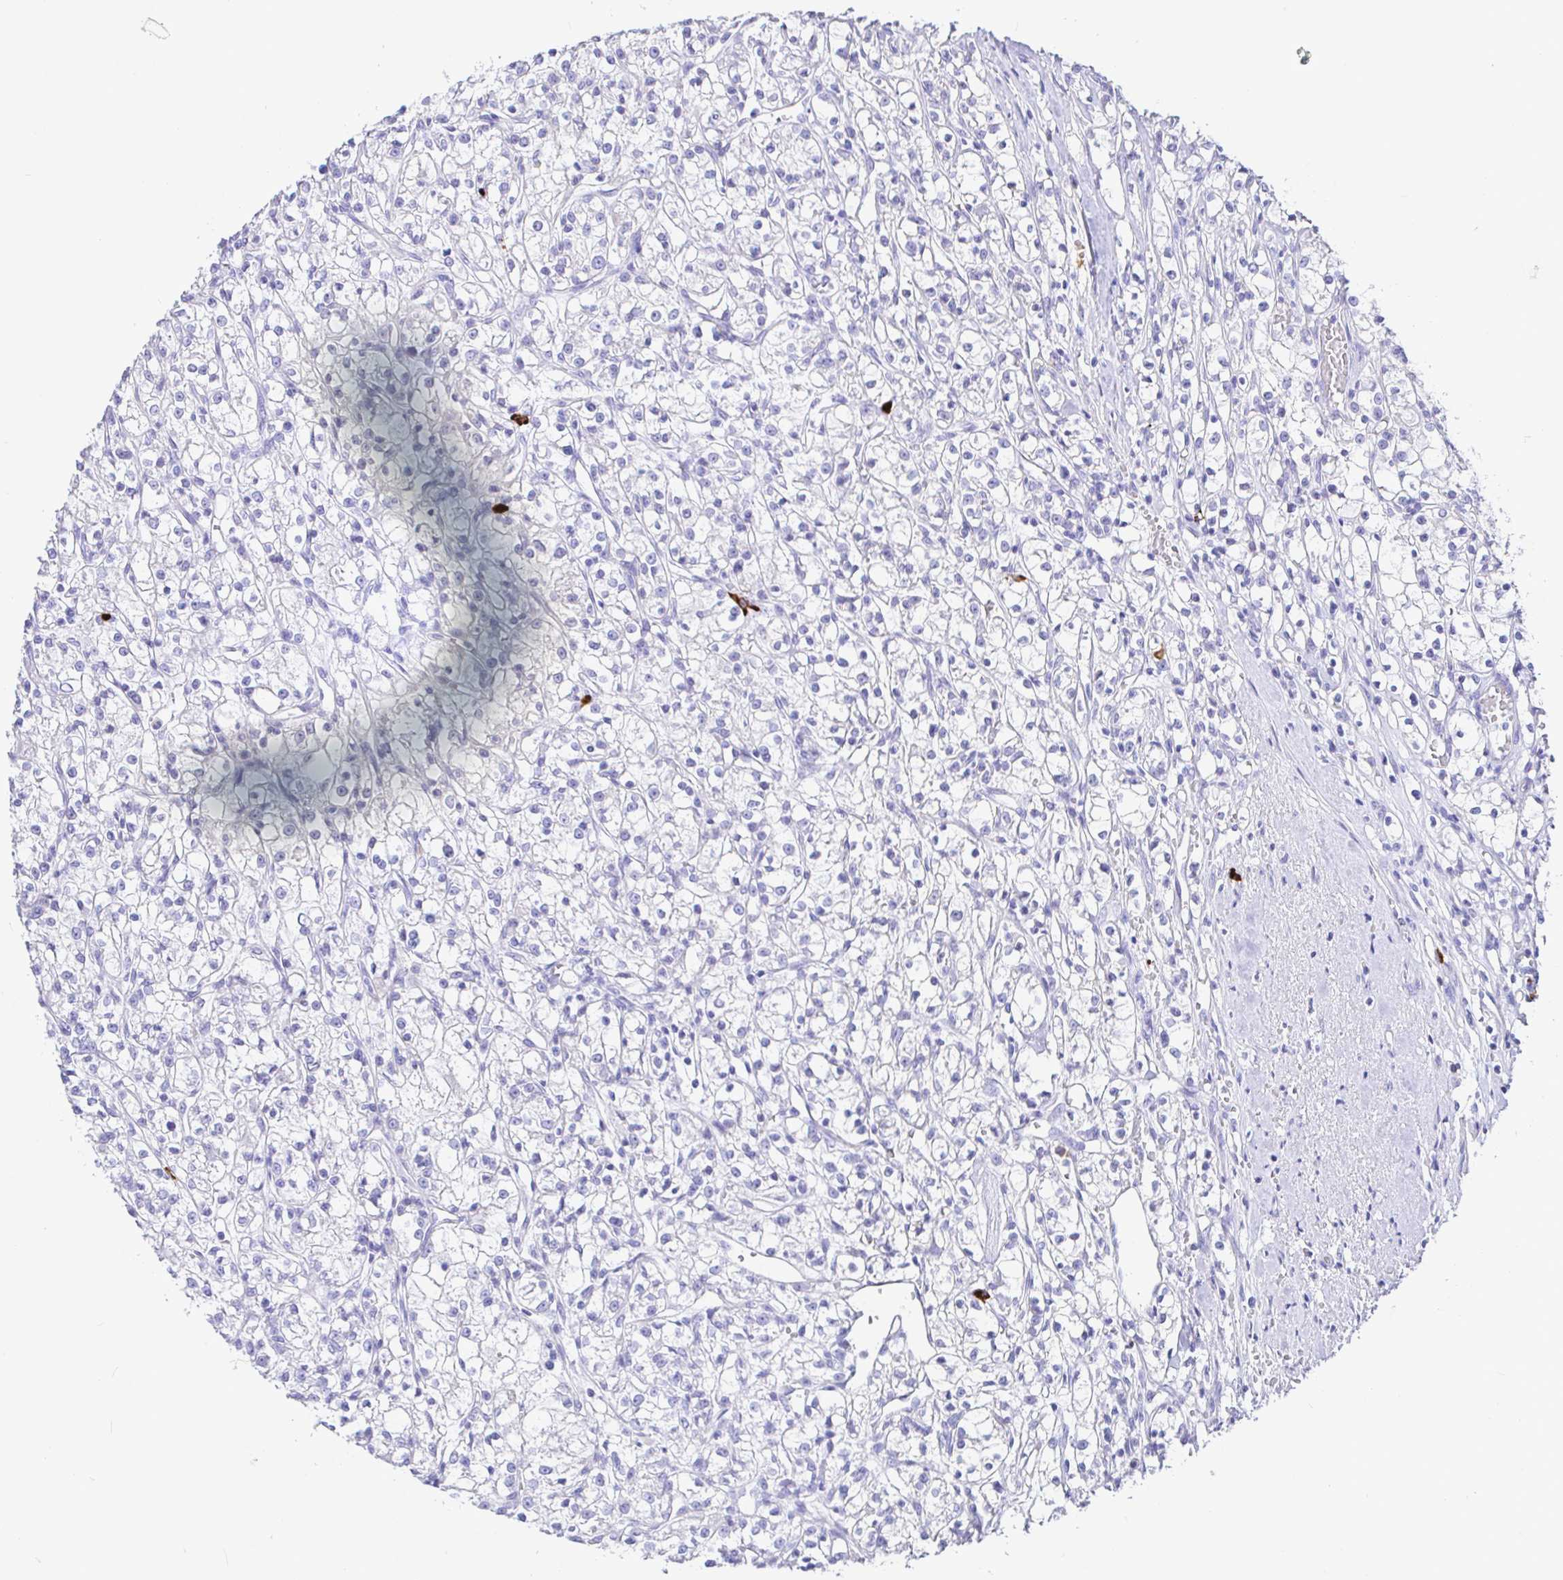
{"staining": {"intensity": "negative", "quantity": "none", "location": "none"}, "tissue": "renal cancer", "cell_type": "Tumor cells", "image_type": "cancer", "snomed": [{"axis": "morphology", "description": "Adenocarcinoma, NOS"}, {"axis": "topography", "description": "Kidney"}], "caption": "IHC of renal cancer (adenocarcinoma) reveals no staining in tumor cells.", "gene": "CCDC62", "patient": {"sex": "female", "age": 59}}